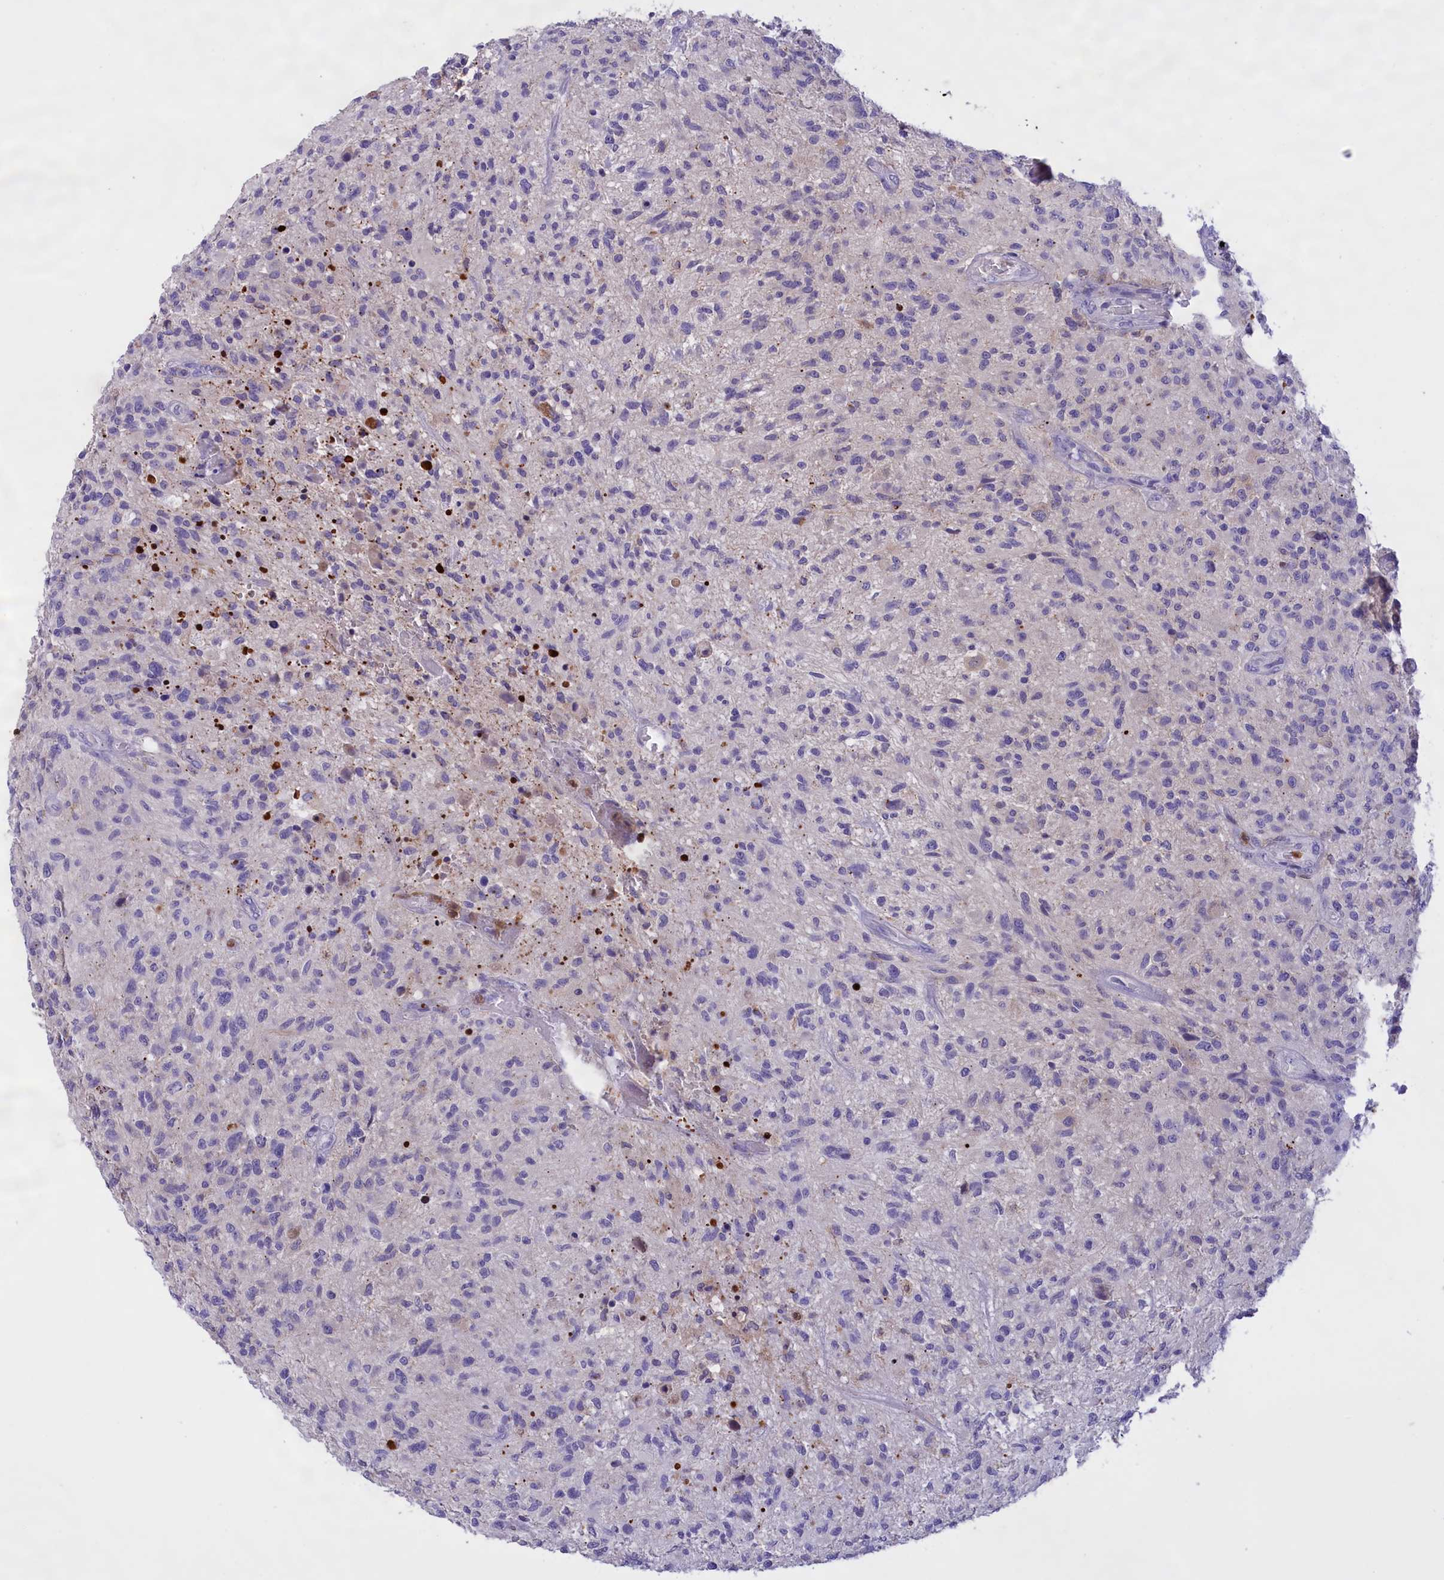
{"staining": {"intensity": "negative", "quantity": "none", "location": "none"}, "tissue": "glioma", "cell_type": "Tumor cells", "image_type": "cancer", "snomed": [{"axis": "morphology", "description": "Glioma, malignant, High grade"}, {"axis": "topography", "description": "Brain"}], "caption": "DAB (3,3'-diaminobenzidine) immunohistochemical staining of human malignant high-grade glioma demonstrates no significant positivity in tumor cells. (DAB (3,3'-diaminobenzidine) immunohistochemistry (IHC), high magnification).", "gene": "FAM149B1", "patient": {"sex": "male", "age": 47}}